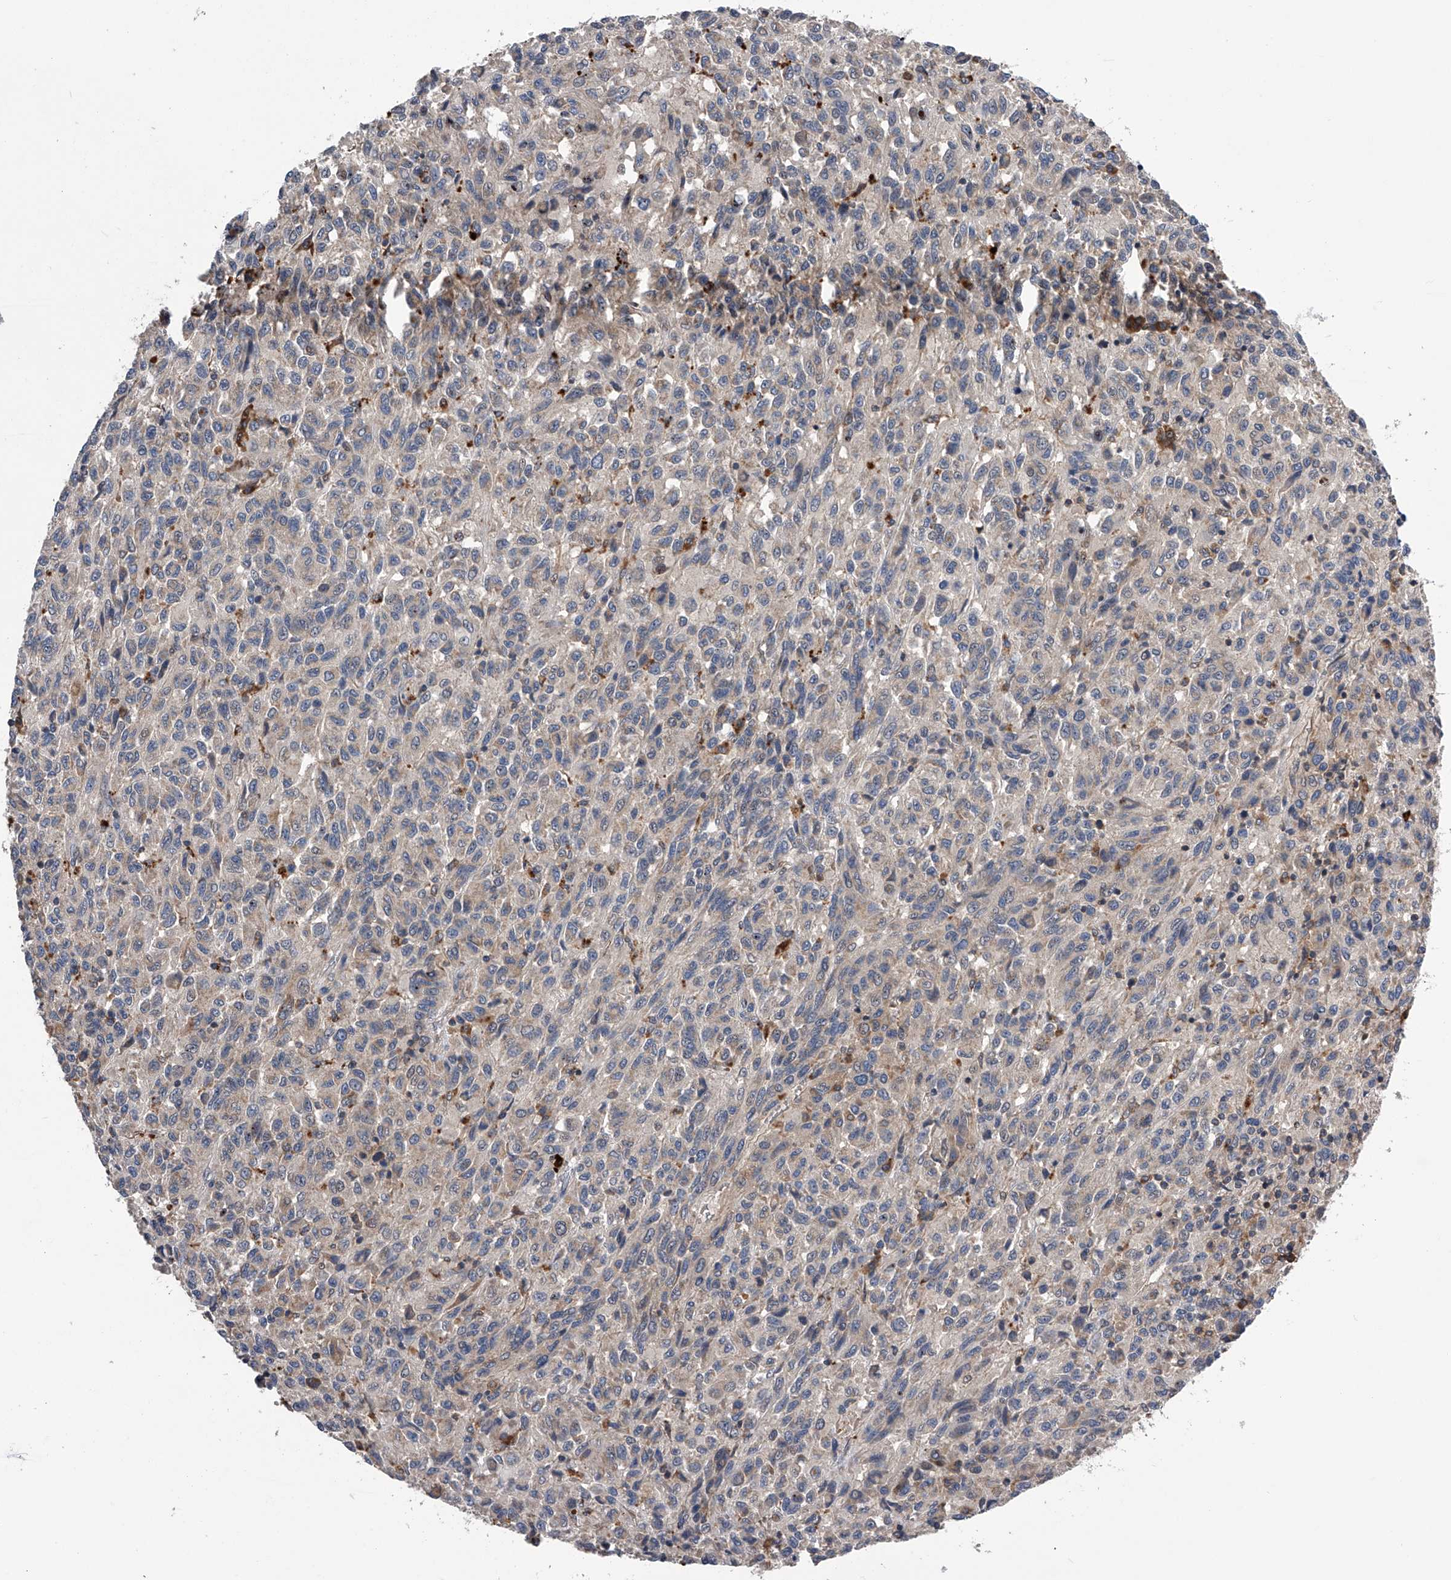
{"staining": {"intensity": "negative", "quantity": "none", "location": "none"}, "tissue": "melanoma", "cell_type": "Tumor cells", "image_type": "cancer", "snomed": [{"axis": "morphology", "description": "Malignant melanoma, Metastatic site"}, {"axis": "topography", "description": "Lung"}], "caption": "This is an IHC photomicrograph of malignant melanoma (metastatic site). There is no positivity in tumor cells.", "gene": "SPOCK1", "patient": {"sex": "male", "age": 64}}